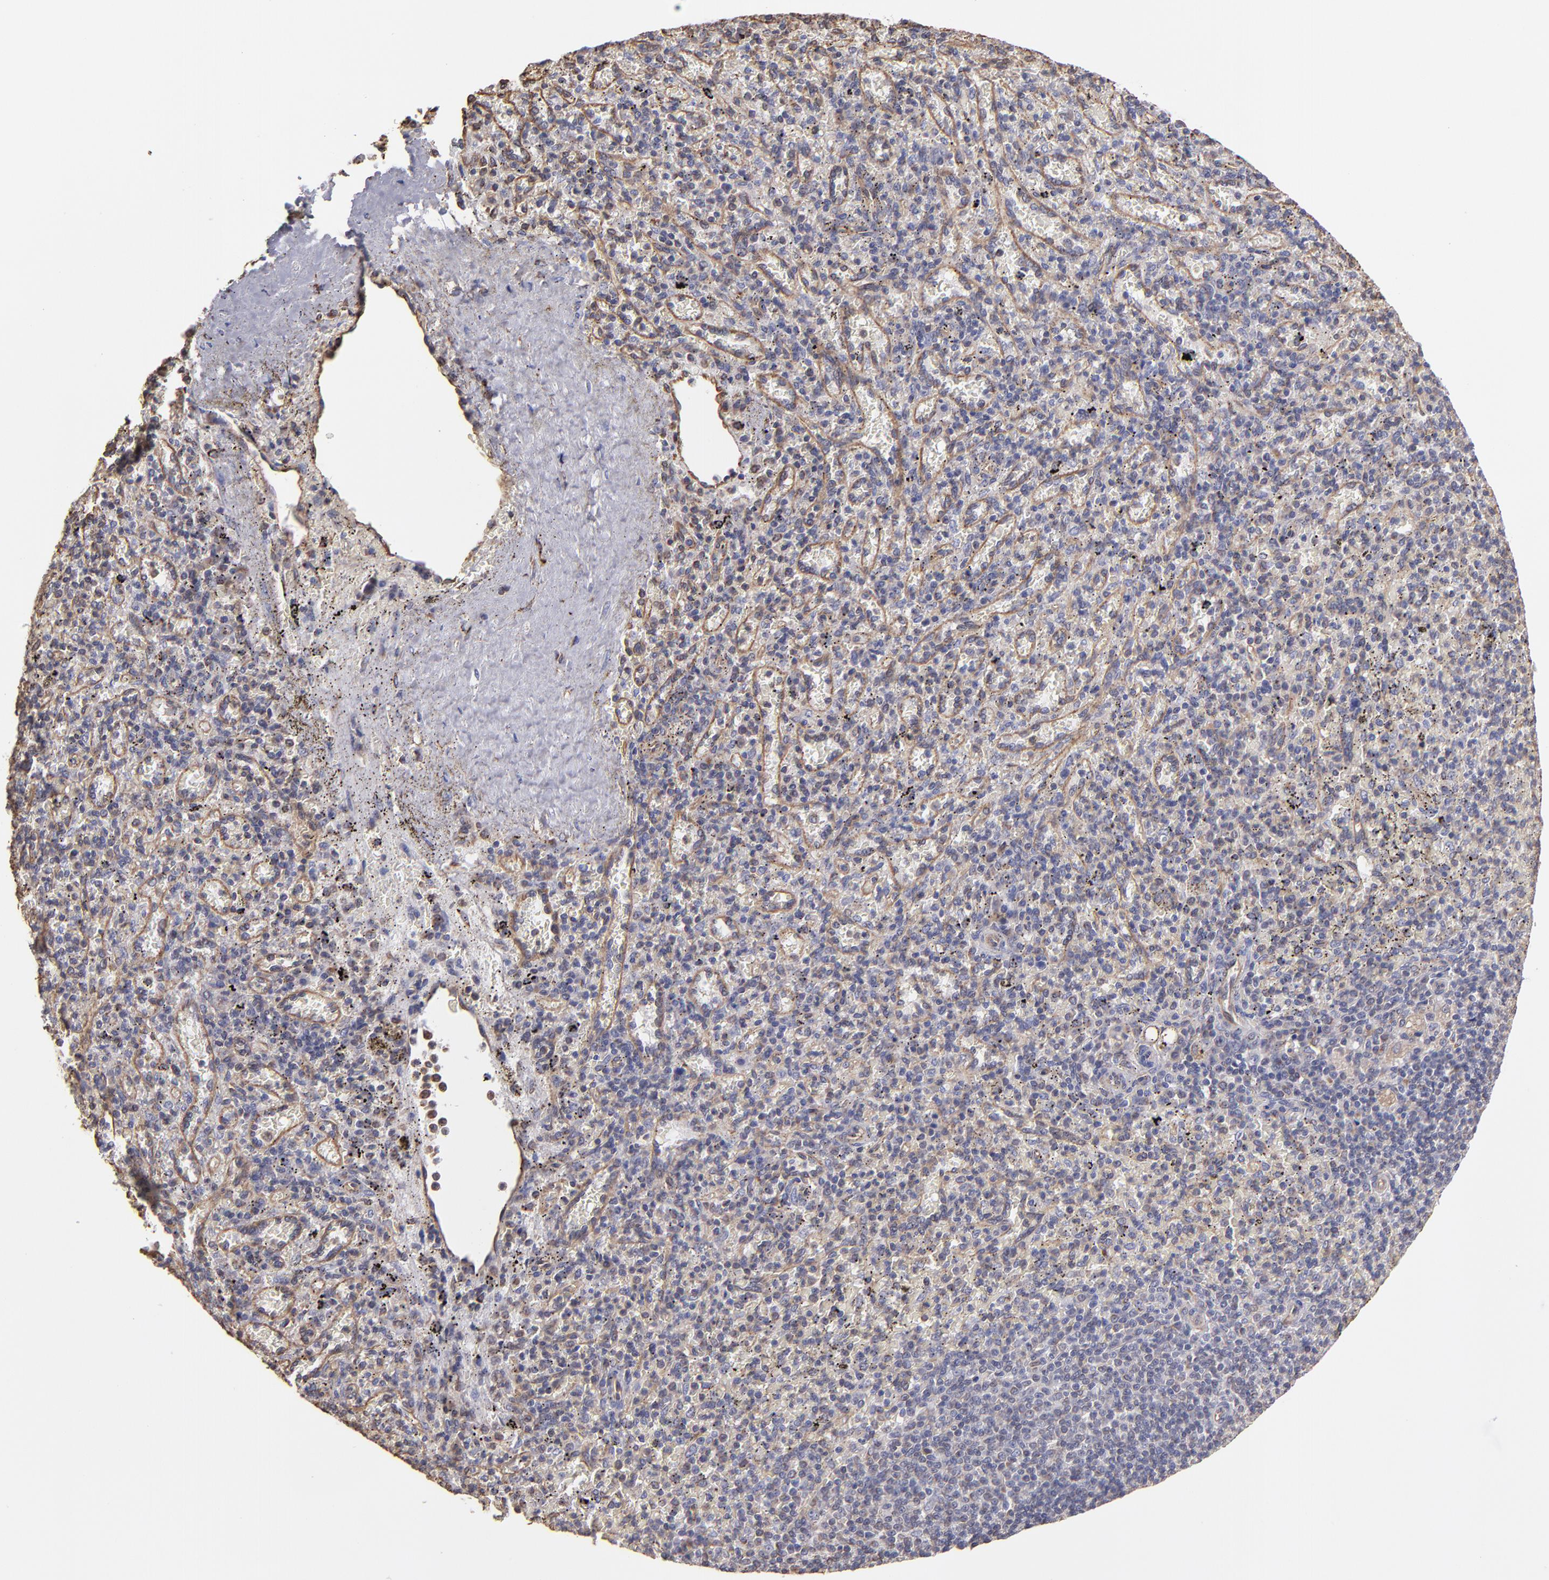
{"staining": {"intensity": "negative", "quantity": "none", "location": "none"}, "tissue": "spleen", "cell_type": "Cells in red pulp", "image_type": "normal", "snomed": [{"axis": "morphology", "description": "Normal tissue, NOS"}, {"axis": "topography", "description": "Spleen"}], "caption": "Immunohistochemistry (IHC) photomicrograph of normal spleen stained for a protein (brown), which shows no expression in cells in red pulp. Brightfield microscopy of immunohistochemistry (IHC) stained with DAB (3,3'-diaminobenzidine) (brown) and hematoxylin (blue), captured at high magnification.", "gene": "ABCC1", "patient": {"sex": "female", "age": 43}}